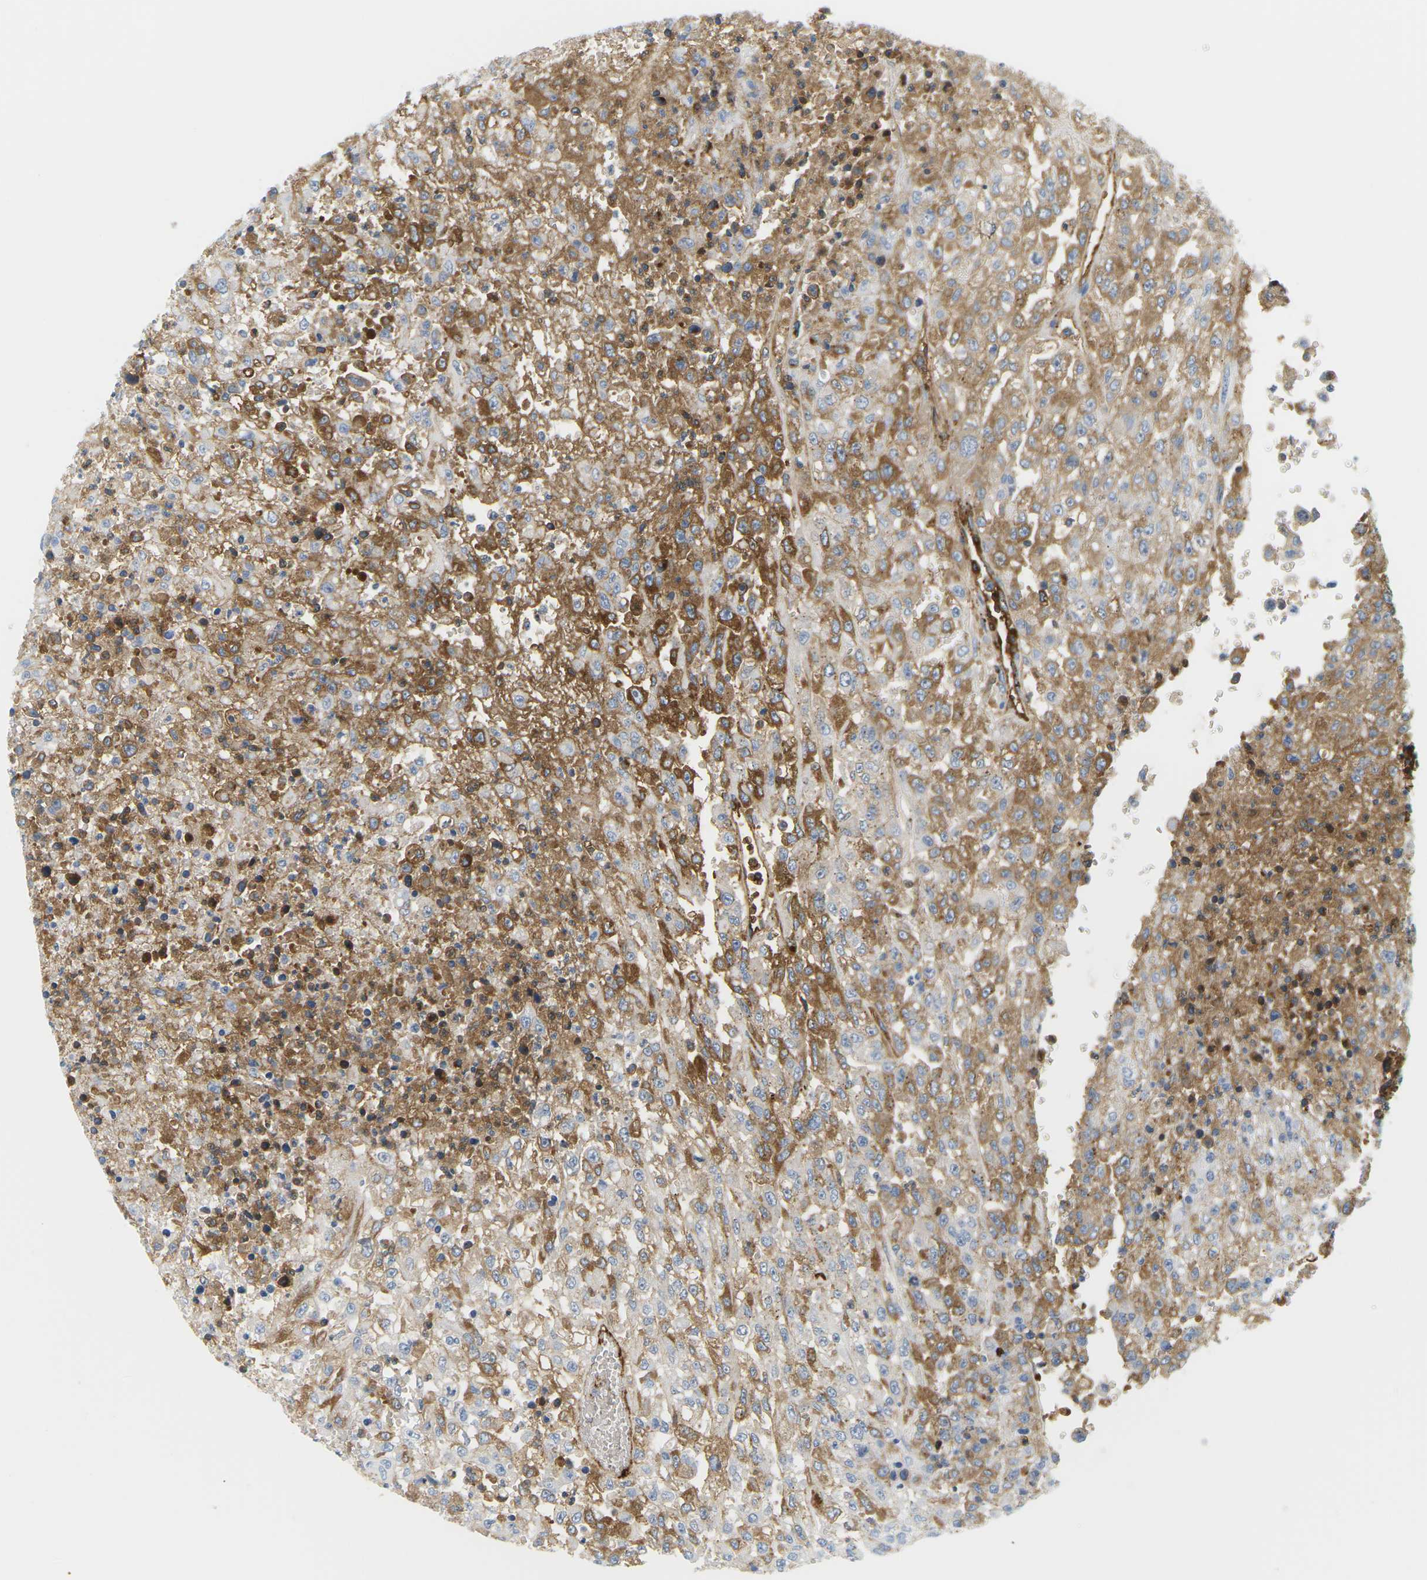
{"staining": {"intensity": "moderate", "quantity": "25%-75%", "location": "cytoplasmic/membranous"}, "tissue": "urothelial cancer", "cell_type": "Tumor cells", "image_type": "cancer", "snomed": [{"axis": "morphology", "description": "Urothelial carcinoma, High grade"}, {"axis": "topography", "description": "Urinary bladder"}], "caption": "Protein expression analysis of human urothelial cancer reveals moderate cytoplasmic/membranous positivity in about 25%-75% of tumor cells.", "gene": "APOB", "patient": {"sex": "male", "age": 46}}